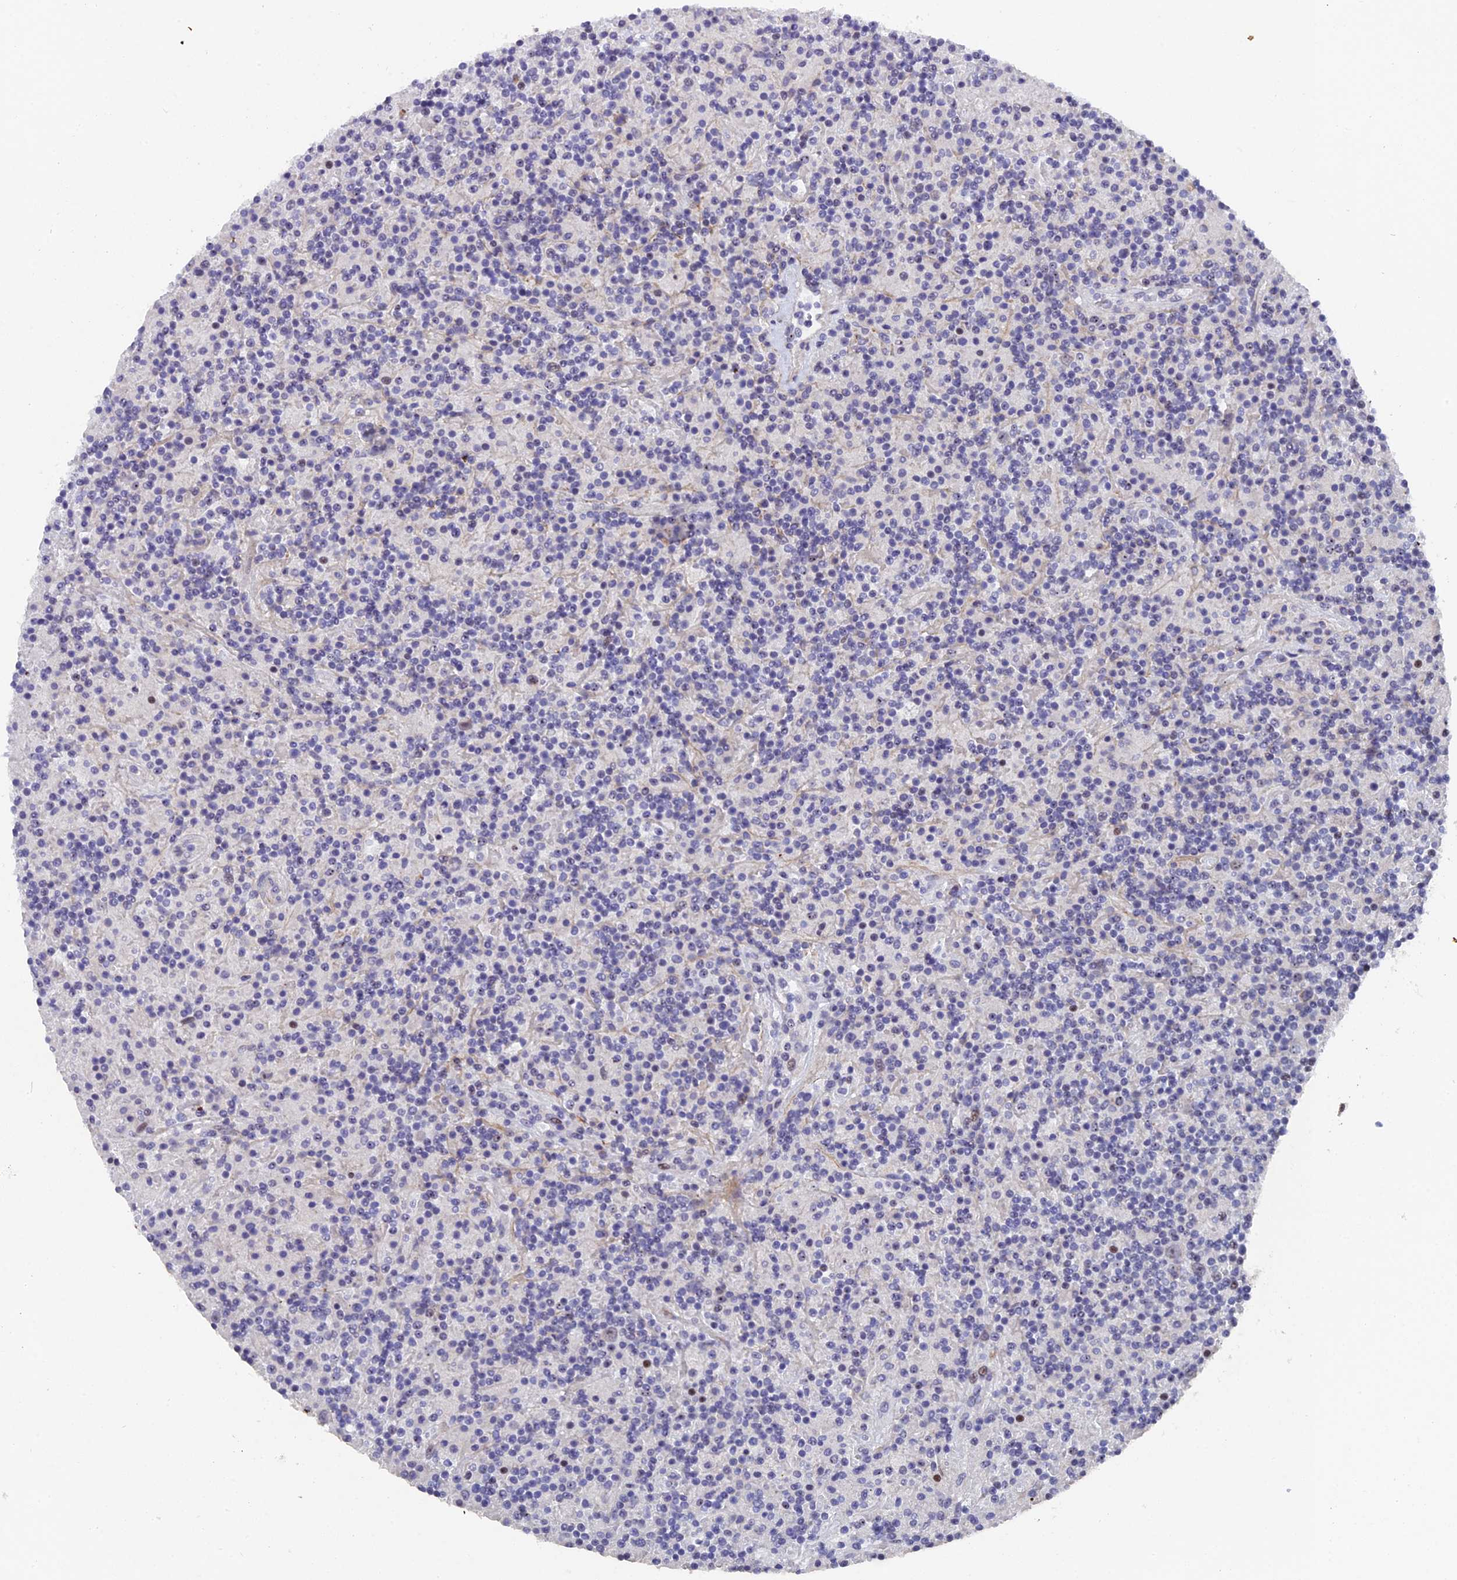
{"staining": {"intensity": "negative", "quantity": "none", "location": "none"}, "tissue": "lymphoma", "cell_type": "Tumor cells", "image_type": "cancer", "snomed": [{"axis": "morphology", "description": "Hodgkin's disease, NOS"}, {"axis": "topography", "description": "Lymph node"}], "caption": "The photomicrograph demonstrates no significant expression in tumor cells of lymphoma.", "gene": "XKR9", "patient": {"sex": "male", "age": 70}}